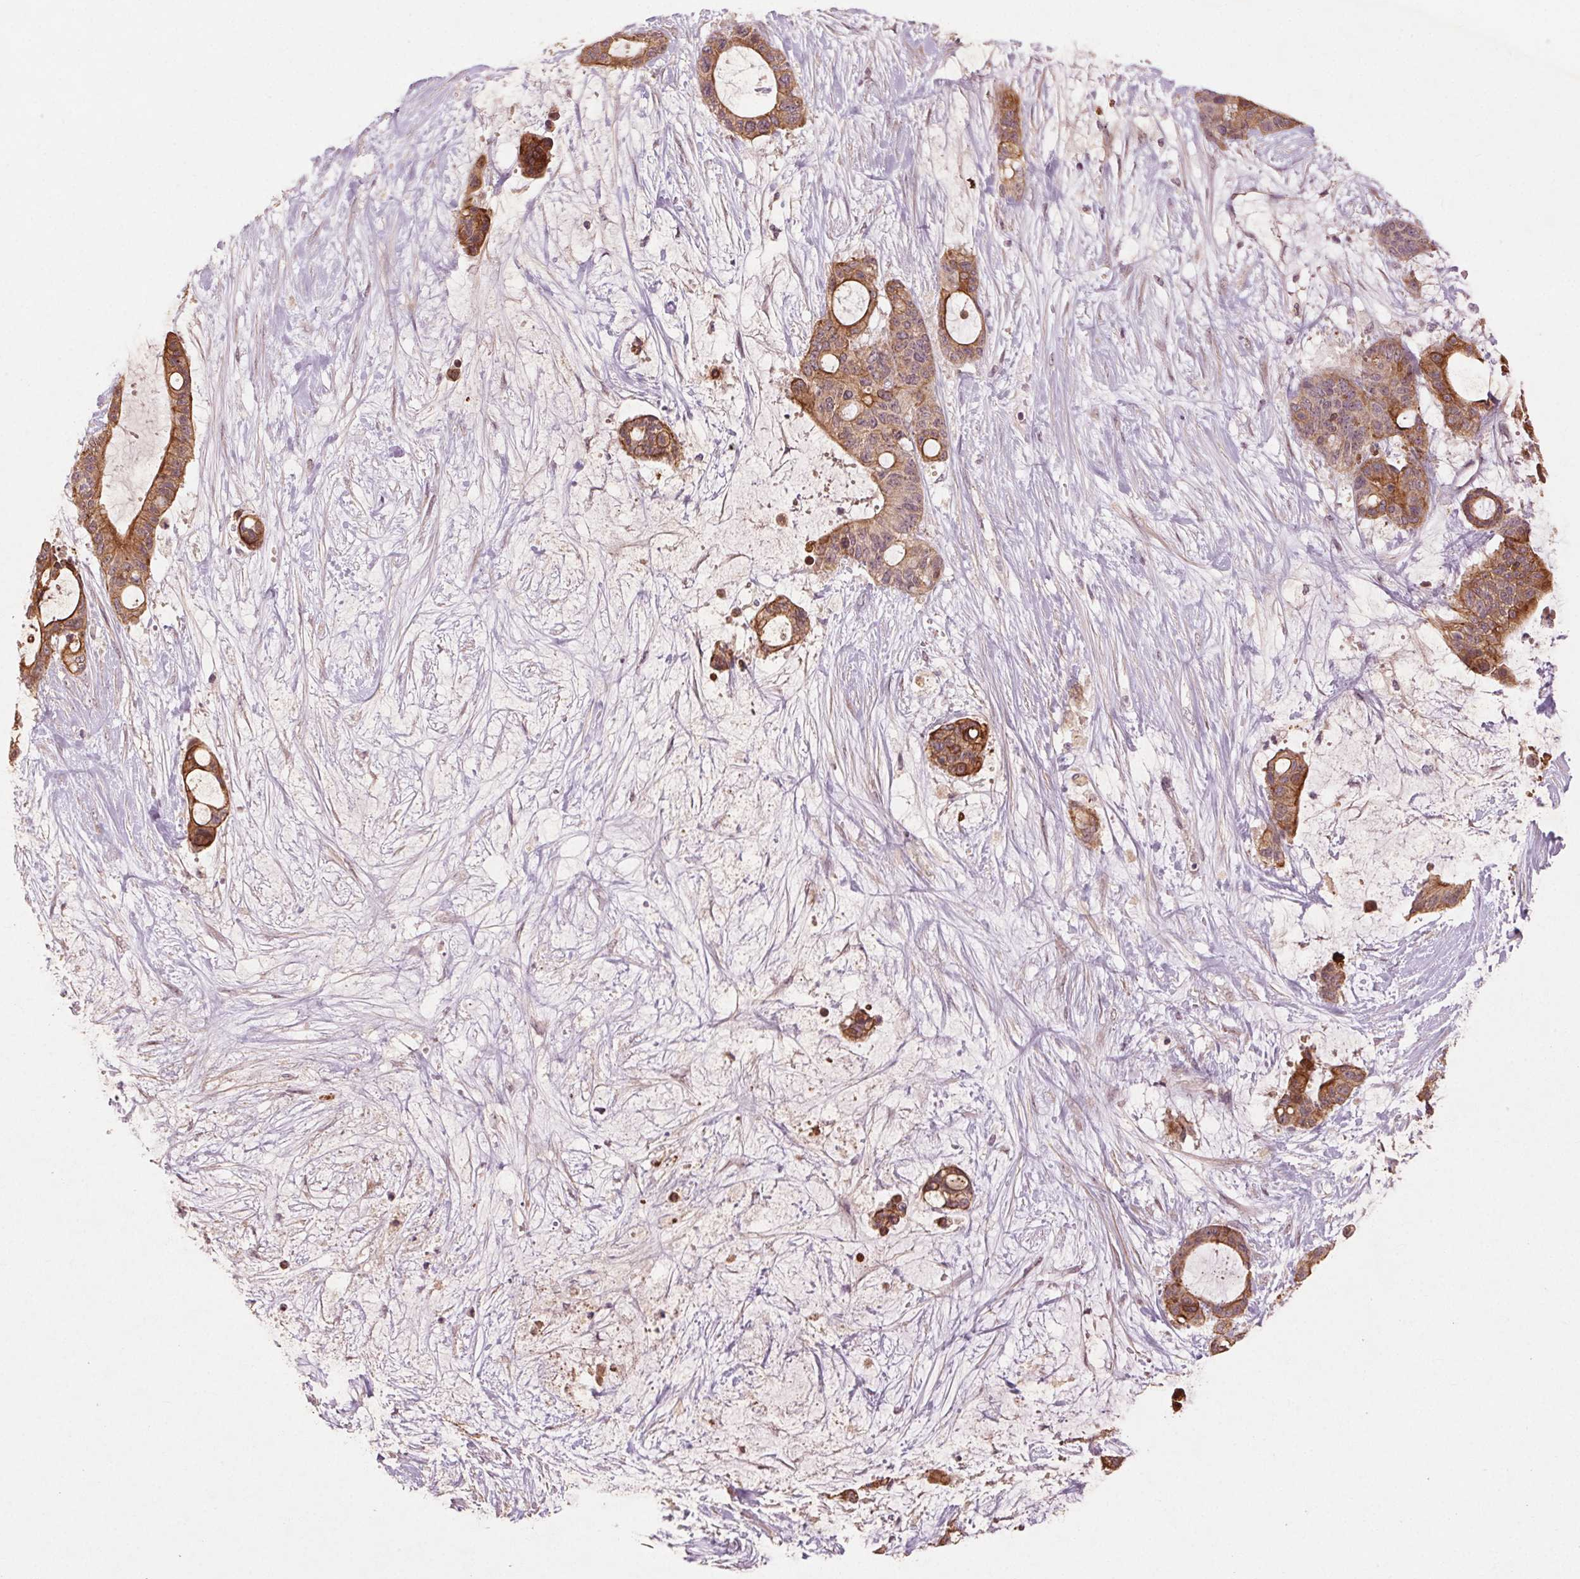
{"staining": {"intensity": "moderate", "quantity": ">75%", "location": "cytoplasmic/membranous"}, "tissue": "liver cancer", "cell_type": "Tumor cells", "image_type": "cancer", "snomed": [{"axis": "morphology", "description": "Normal tissue, NOS"}, {"axis": "morphology", "description": "Cholangiocarcinoma"}, {"axis": "topography", "description": "Liver"}, {"axis": "topography", "description": "Peripheral nerve tissue"}], "caption": "Protein expression analysis of human liver cancer (cholangiocarcinoma) reveals moderate cytoplasmic/membranous expression in about >75% of tumor cells.", "gene": "SMLR1", "patient": {"sex": "female", "age": 73}}